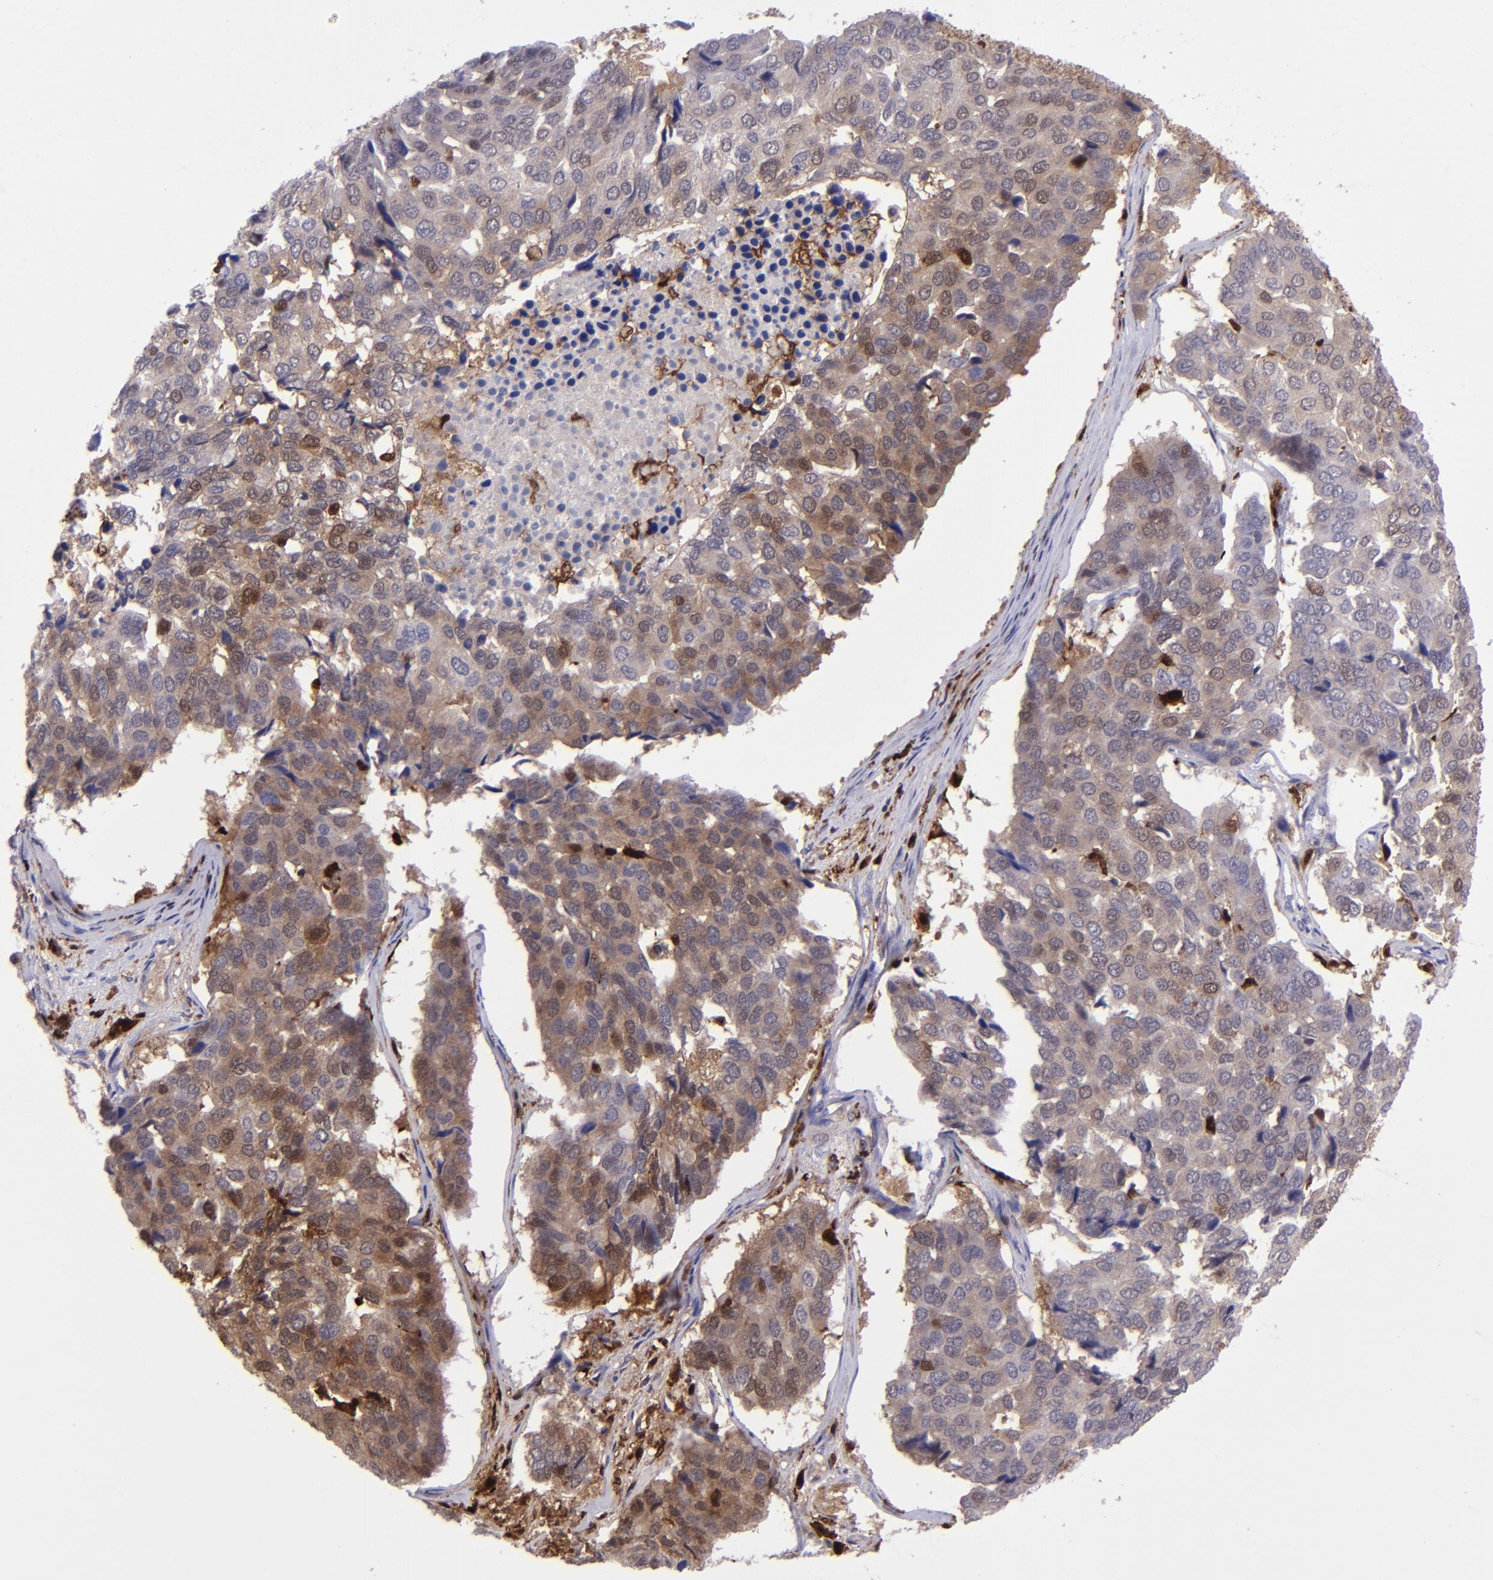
{"staining": {"intensity": "moderate", "quantity": "25%-75%", "location": "cytoplasmic/membranous,nuclear"}, "tissue": "pancreatic cancer", "cell_type": "Tumor cells", "image_type": "cancer", "snomed": [{"axis": "morphology", "description": "Adenocarcinoma, NOS"}, {"axis": "topography", "description": "Pancreas"}], "caption": "This is a histology image of IHC staining of pancreatic adenocarcinoma, which shows moderate staining in the cytoplasmic/membranous and nuclear of tumor cells.", "gene": "TYMP", "patient": {"sex": "male", "age": 50}}